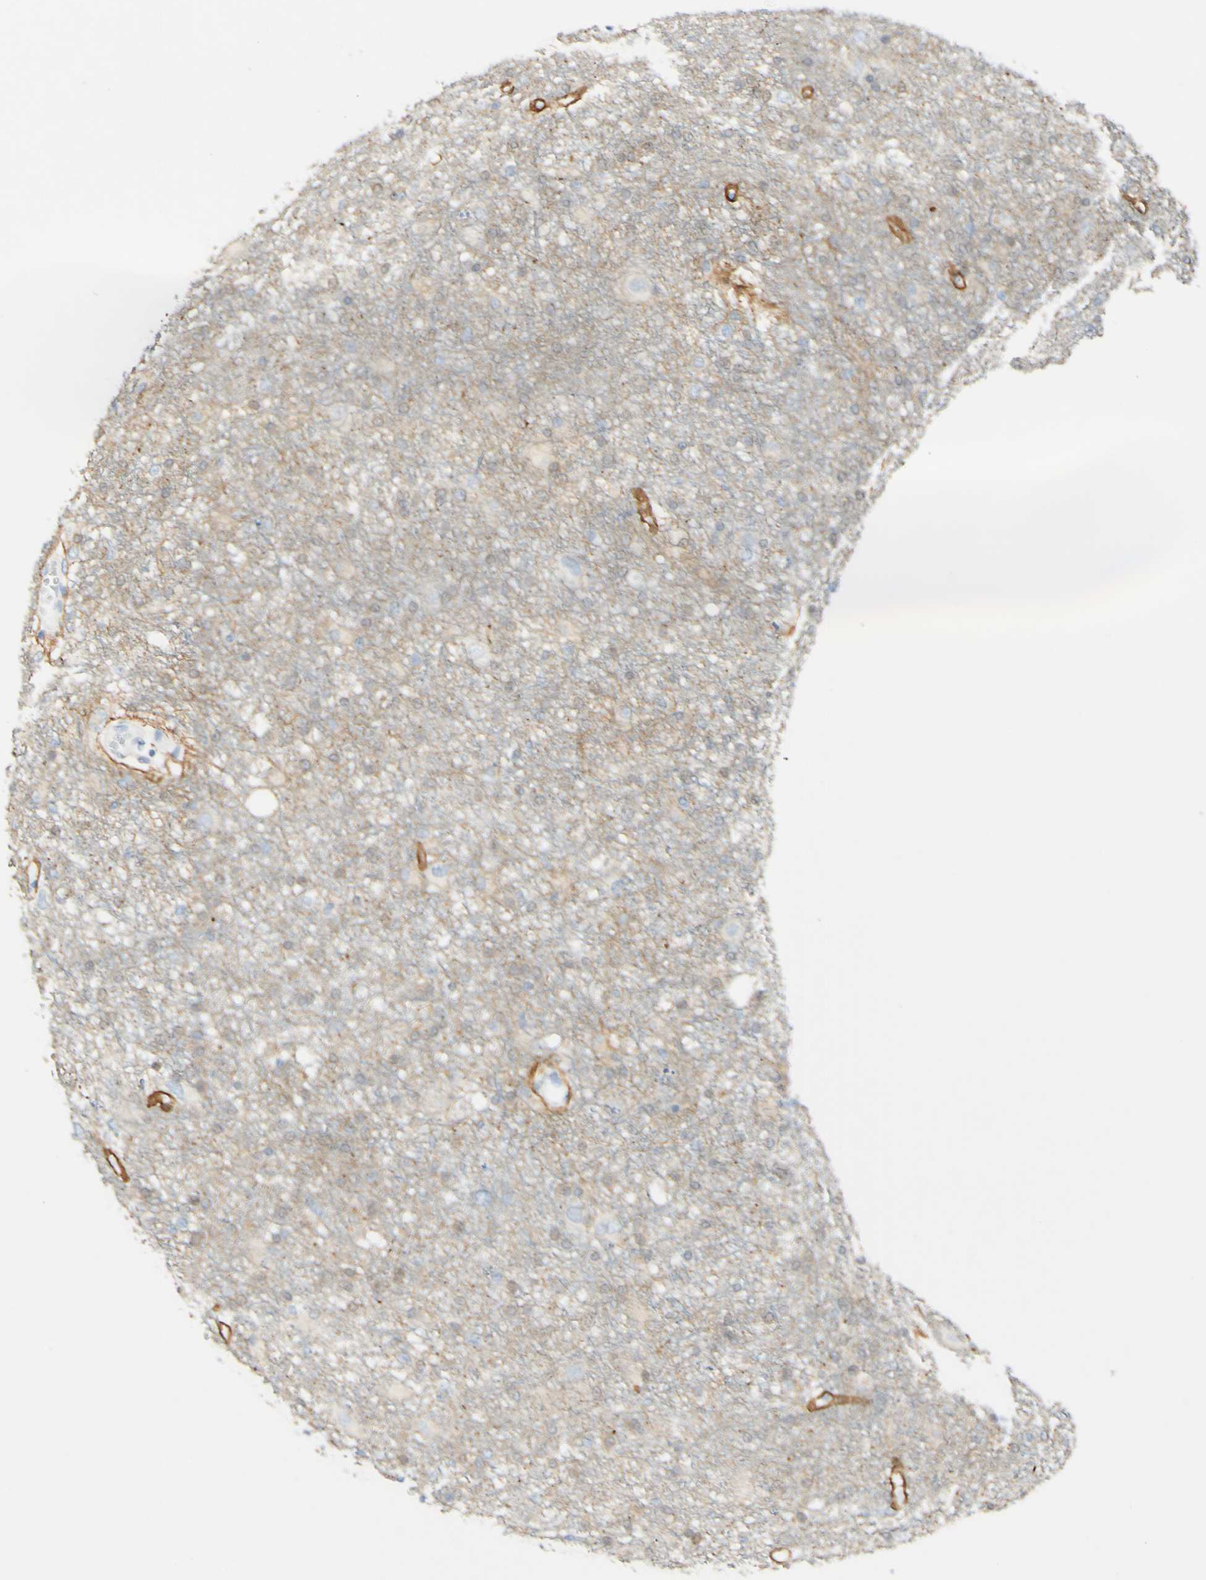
{"staining": {"intensity": "negative", "quantity": "none", "location": "none"}, "tissue": "glioma", "cell_type": "Tumor cells", "image_type": "cancer", "snomed": [{"axis": "morphology", "description": "Glioma, malignant, High grade"}, {"axis": "topography", "description": "Brain"}], "caption": "This is an immunohistochemistry (IHC) micrograph of human glioma. There is no expression in tumor cells.", "gene": "FGF4", "patient": {"sex": "female", "age": 59}}